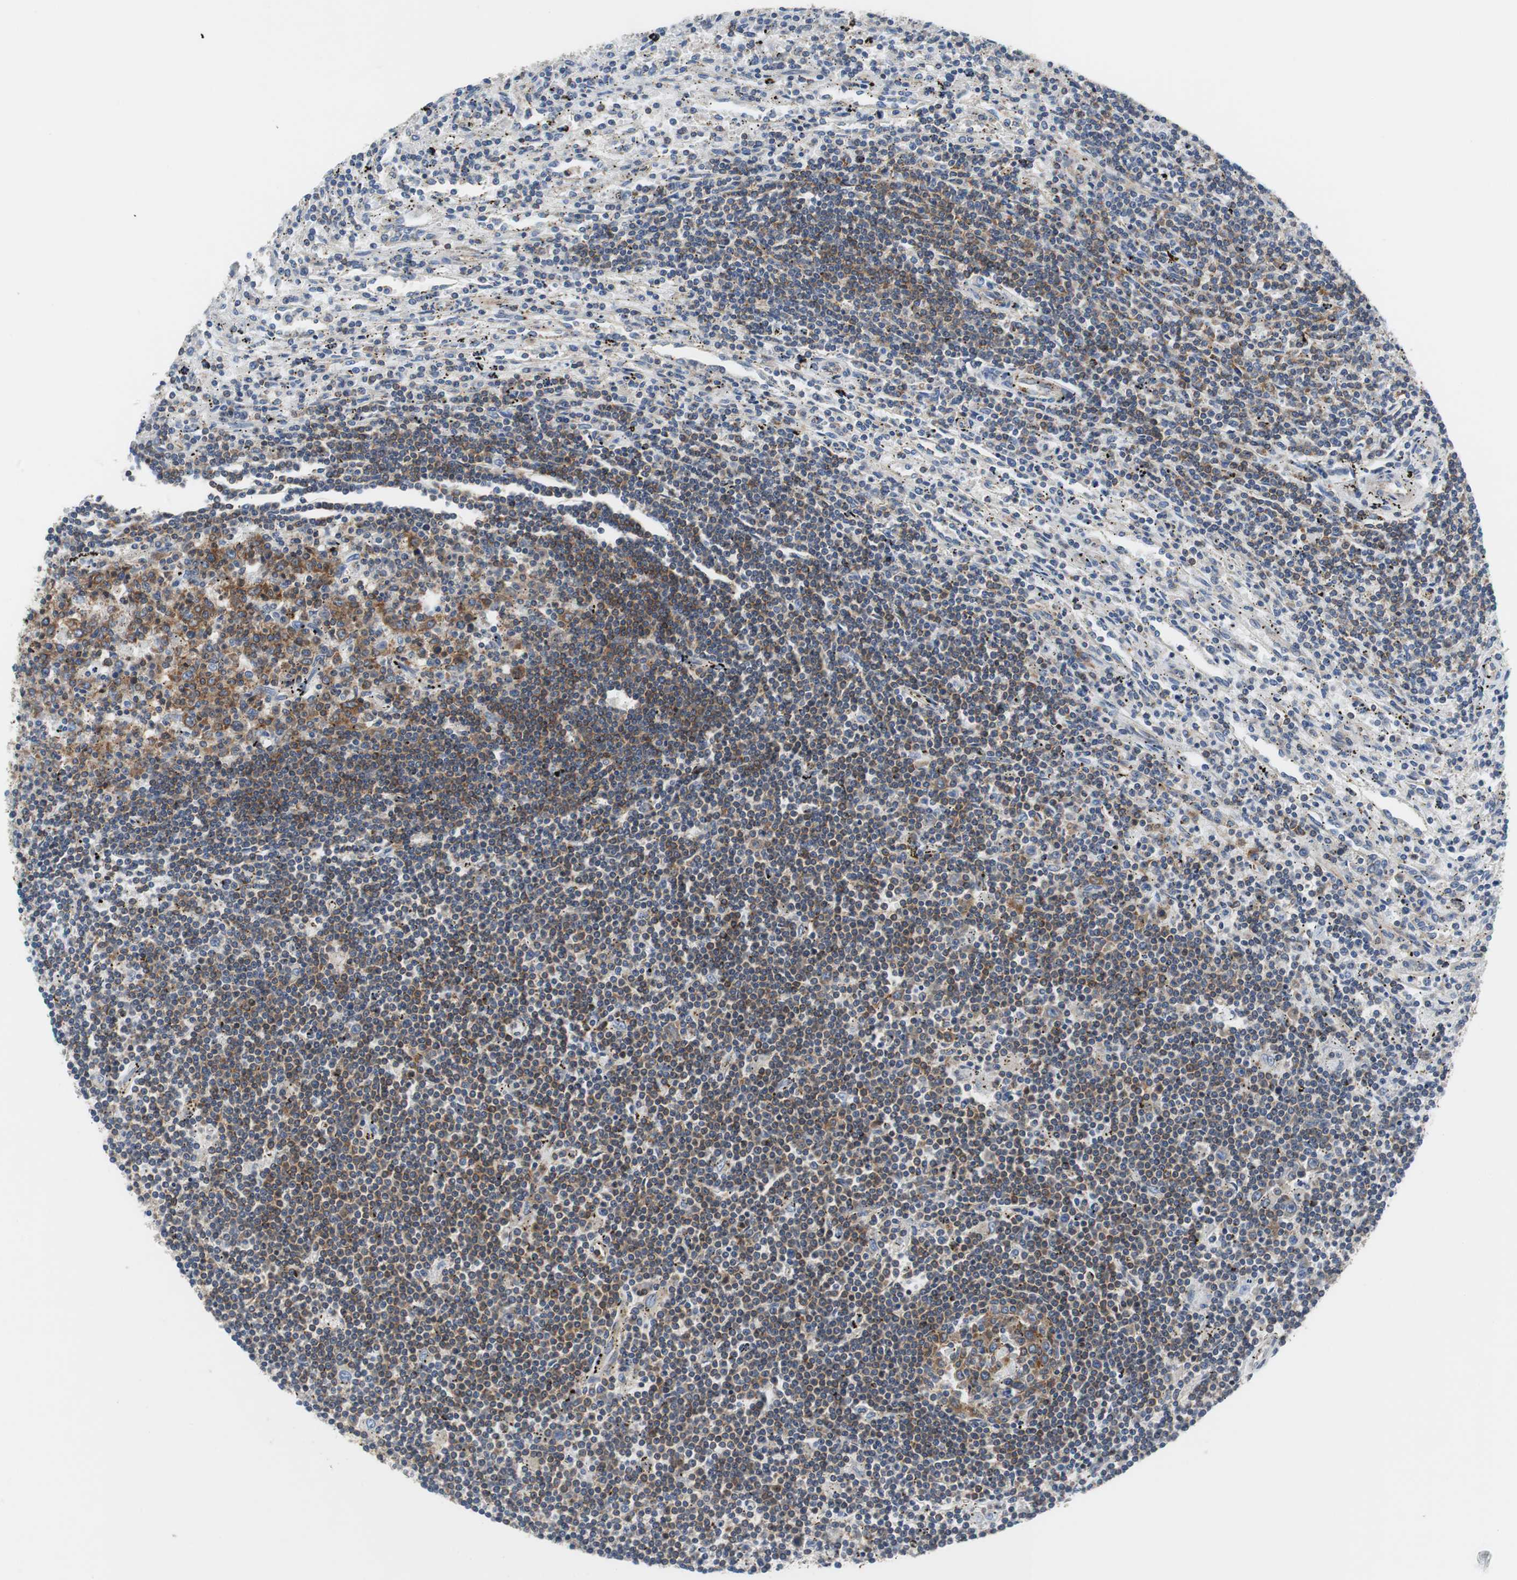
{"staining": {"intensity": "strong", "quantity": "25%-75%", "location": "cytoplasmic/membranous"}, "tissue": "lymphoma", "cell_type": "Tumor cells", "image_type": "cancer", "snomed": [{"axis": "morphology", "description": "Malignant lymphoma, non-Hodgkin's type, Low grade"}, {"axis": "topography", "description": "Spleen"}], "caption": "Immunohistochemistry histopathology image of malignant lymphoma, non-Hodgkin's type (low-grade) stained for a protein (brown), which reveals high levels of strong cytoplasmic/membranous staining in about 25%-75% of tumor cells.", "gene": "BRAF", "patient": {"sex": "male", "age": 76}}